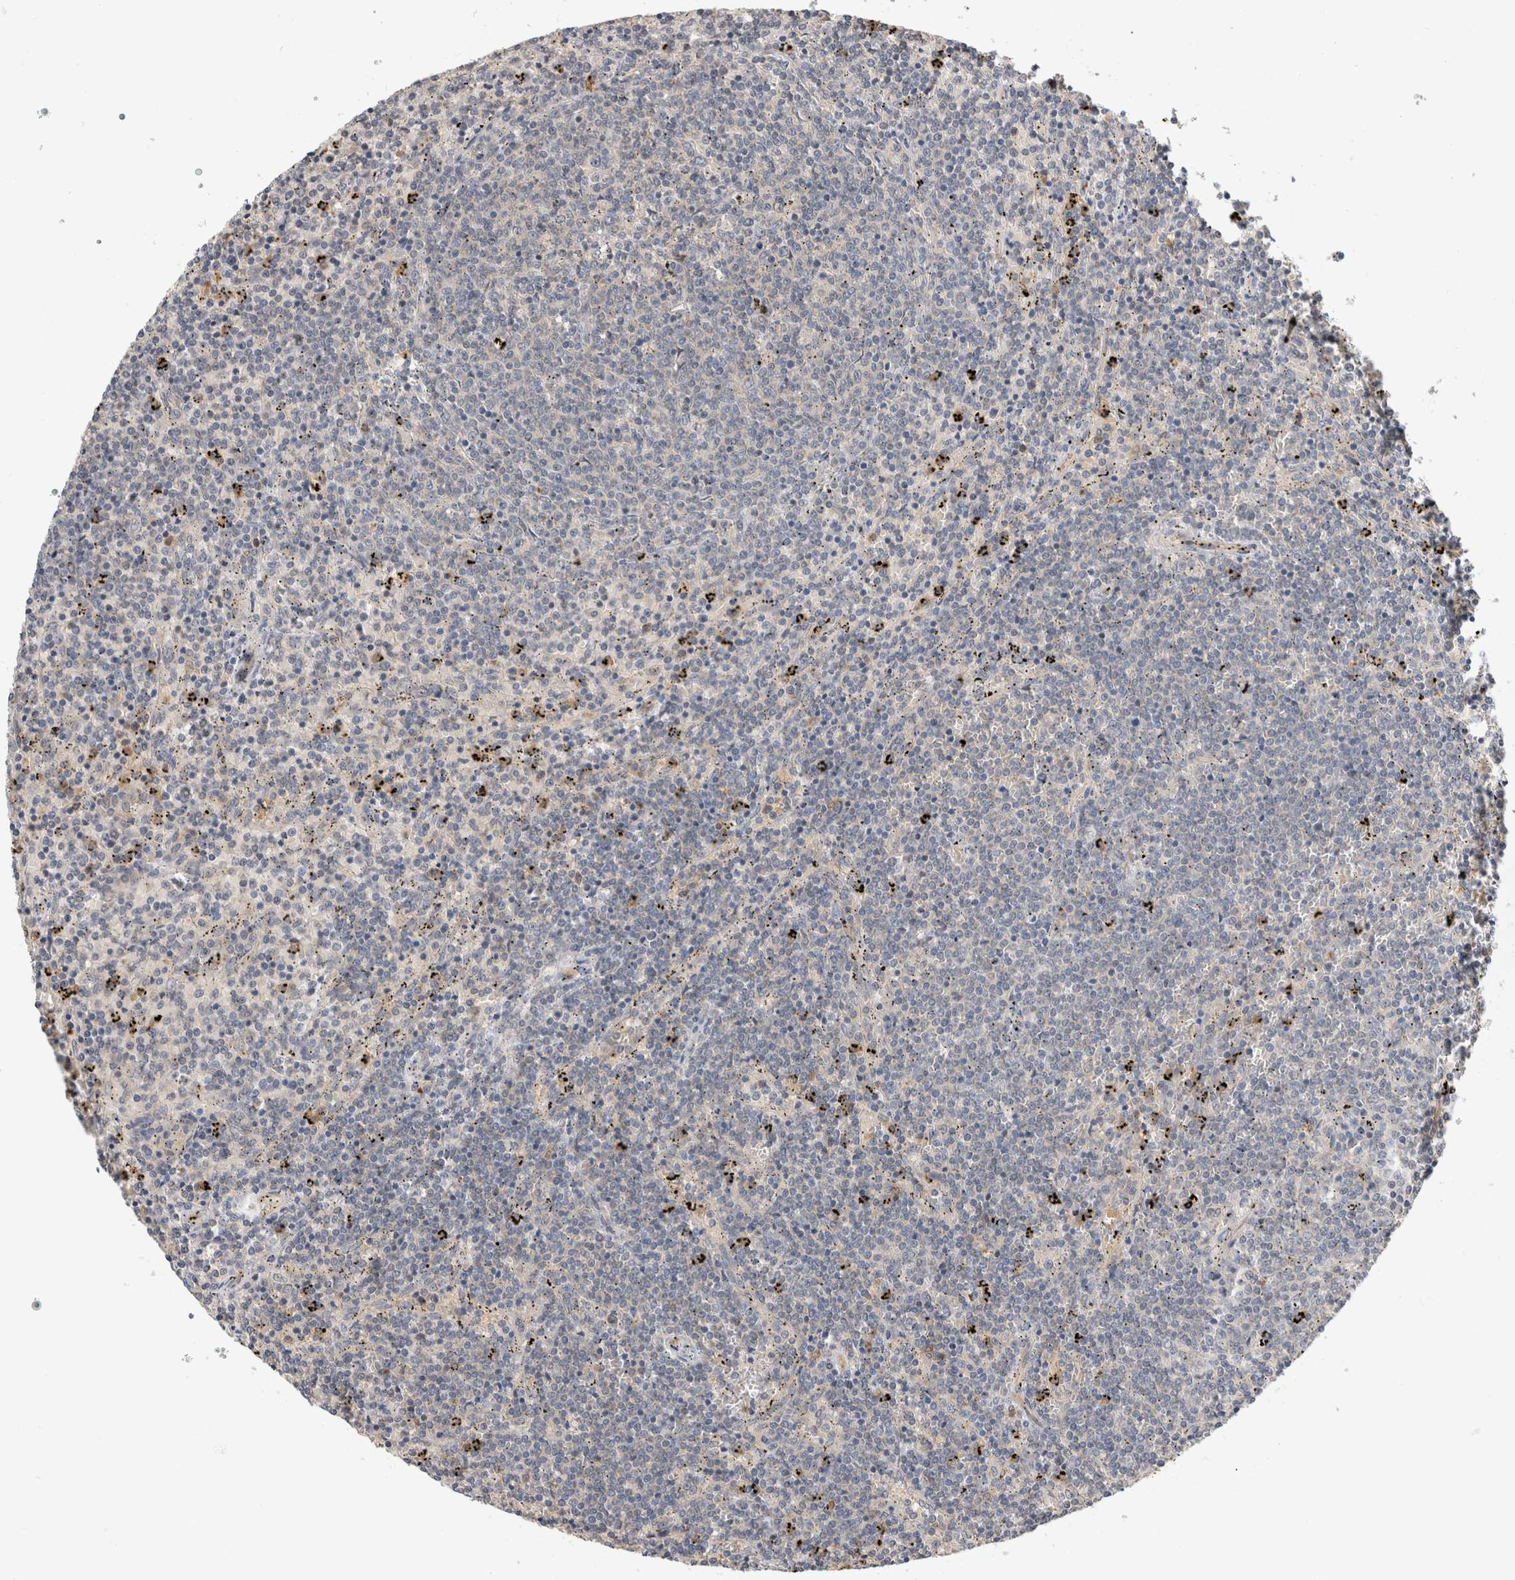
{"staining": {"intensity": "negative", "quantity": "none", "location": "none"}, "tissue": "lymphoma", "cell_type": "Tumor cells", "image_type": "cancer", "snomed": [{"axis": "morphology", "description": "Malignant lymphoma, non-Hodgkin's type, Low grade"}, {"axis": "topography", "description": "Spleen"}], "caption": "Lymphoma stained for a protein using immunohistochemistry (IHC) displays no staining tumor cells.", "gene": "PGM1", "patient": {"sex": "female", "age": 50}}